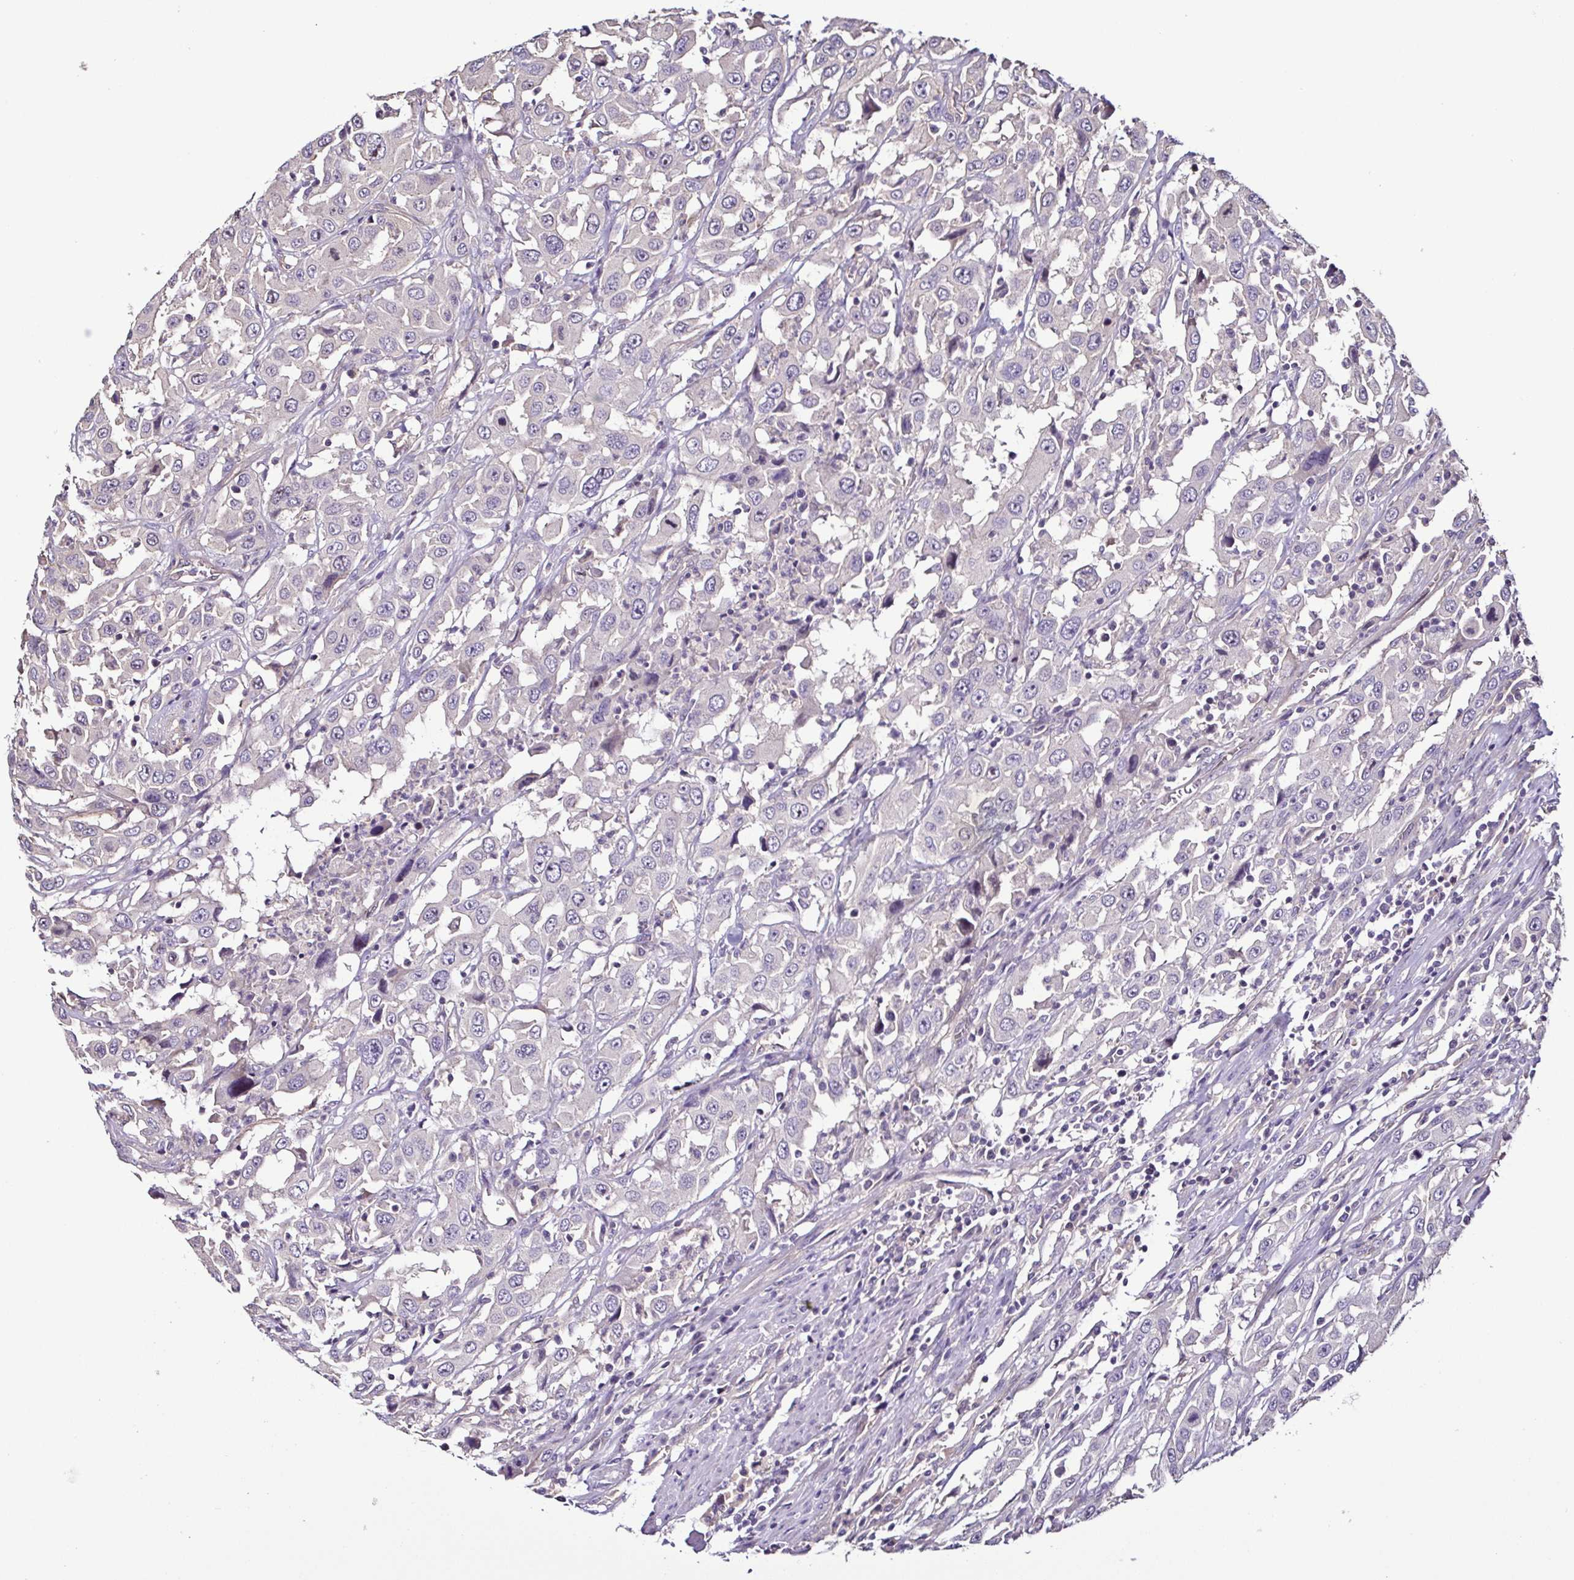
{"staining": {"intensity": "negative", "quantity": "none", "location": "none"}, "tissue": "urothelial cancer", "cell_type": "Tumor cells", "image_type": "cancer", "snomed": [{"axis": "morphology", "description": "Urothelial carcinoma, High grade"}, {"axis": "topography", "description": "Urinary bladder"}], "caption": "The IHC histopathology image has no significant positivity in tumor cells of high-grade urothelial carcinoma tissue.", "gene": "LMOD2", "patient": {"sex": "male", "age": 61}}